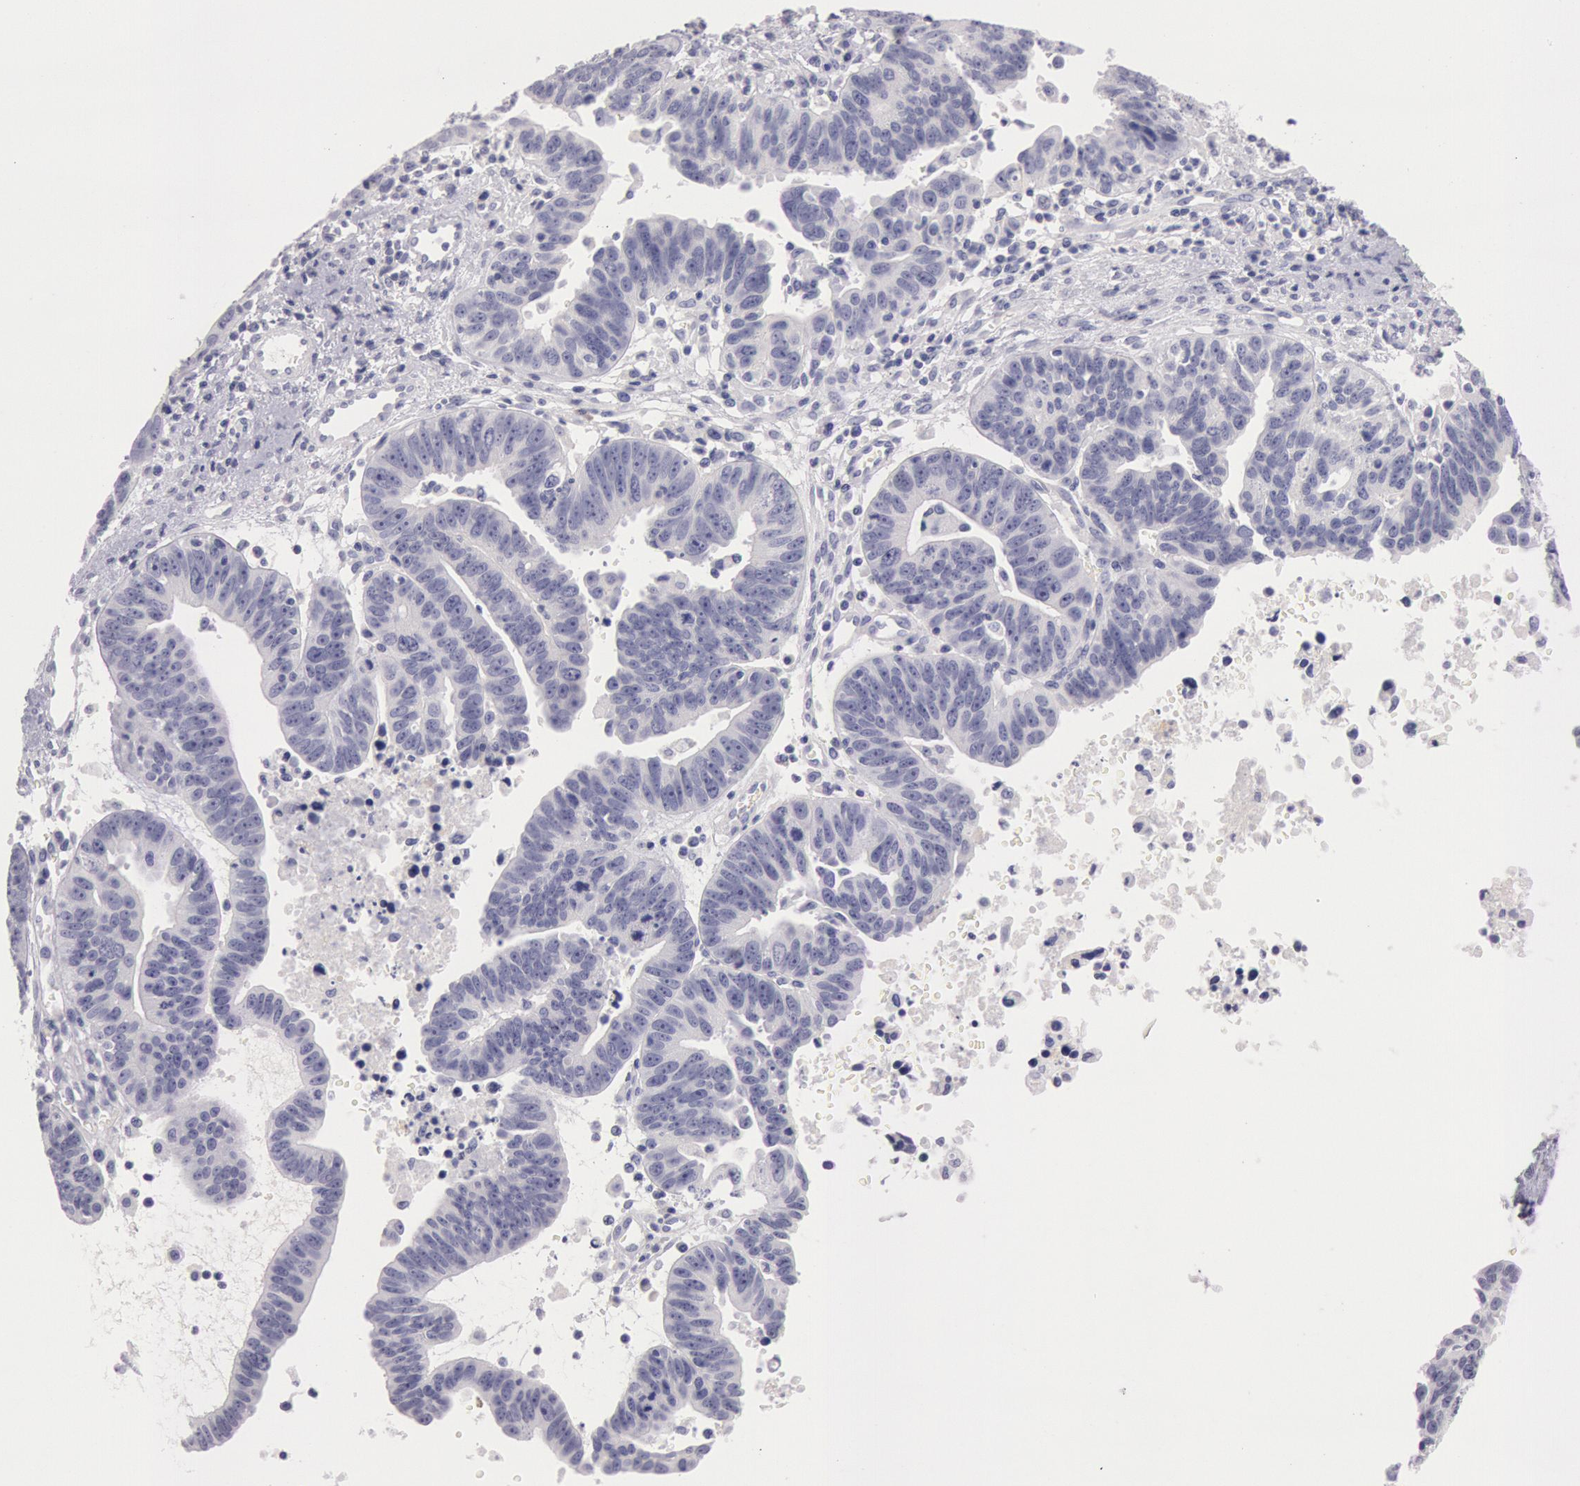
{"staining": {"intensity": "negative", "quantity": "none", "location": "none"}, "tissue": "ovarian cancer", "cell_type": "Tumor cells", "image_type": "cancer", "snomed": [{"axis": "morphology", "description": "Carcinoma, endometroid"}, {"axis": "morphology", "description": "Cystadenocarcinoma, serous, NOS"}, {"axis": "topography", "description": "Ovary"}], "caption": "High magnification brightfield microscopy of endometroid carcinoma (ovarian) stained with DAB (3,3'-diaminobenzidine) (brown) and counterstained with hematoxylin (blue): tumor cells show no significant staining. (DAB (3,3'-diaminobenzidine) immunohistochemistry, high magnification).", "gene": "EGFR", "patient": {"sex": "female", "age": 45}}